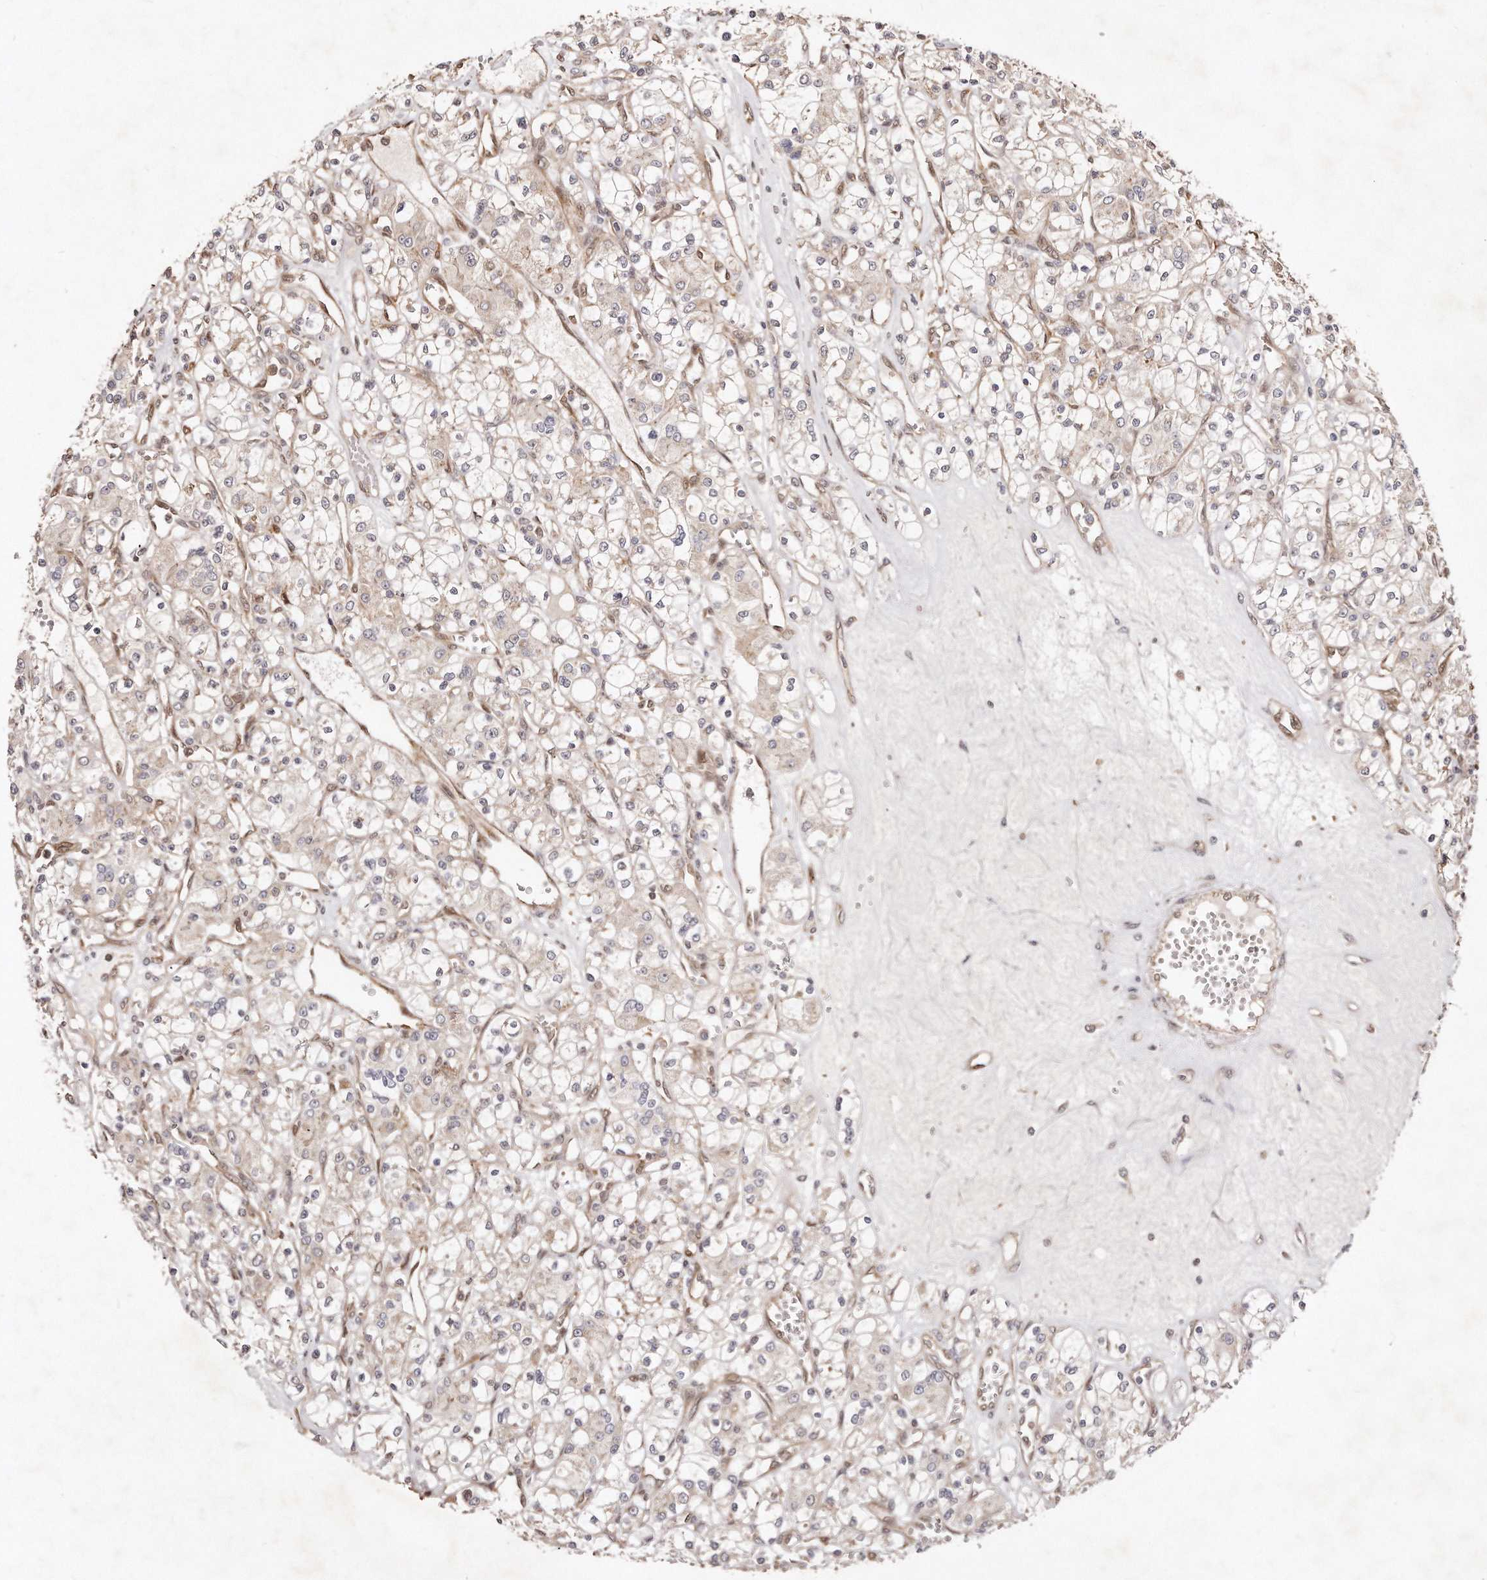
{"staining": {"intensity": "negative", "quantity": "none", "location": "none"}, "tissue": "renal cancer", "cell_type": "Tumor cells", "image_type": "cancer", "snomed": [{"axis": "morphology", "description": "Adenocarcinoma, NOS"}, {"axis": "topography", "description": "Kidney"}], "caption": "This is a micrograph of IHC staining of renal cancer, which shows no expression in tumor cells. (DAB immunohistochemistry, high magnification).", "gene": "GBP4", "patient": {"sex": "female", "age": 59}}